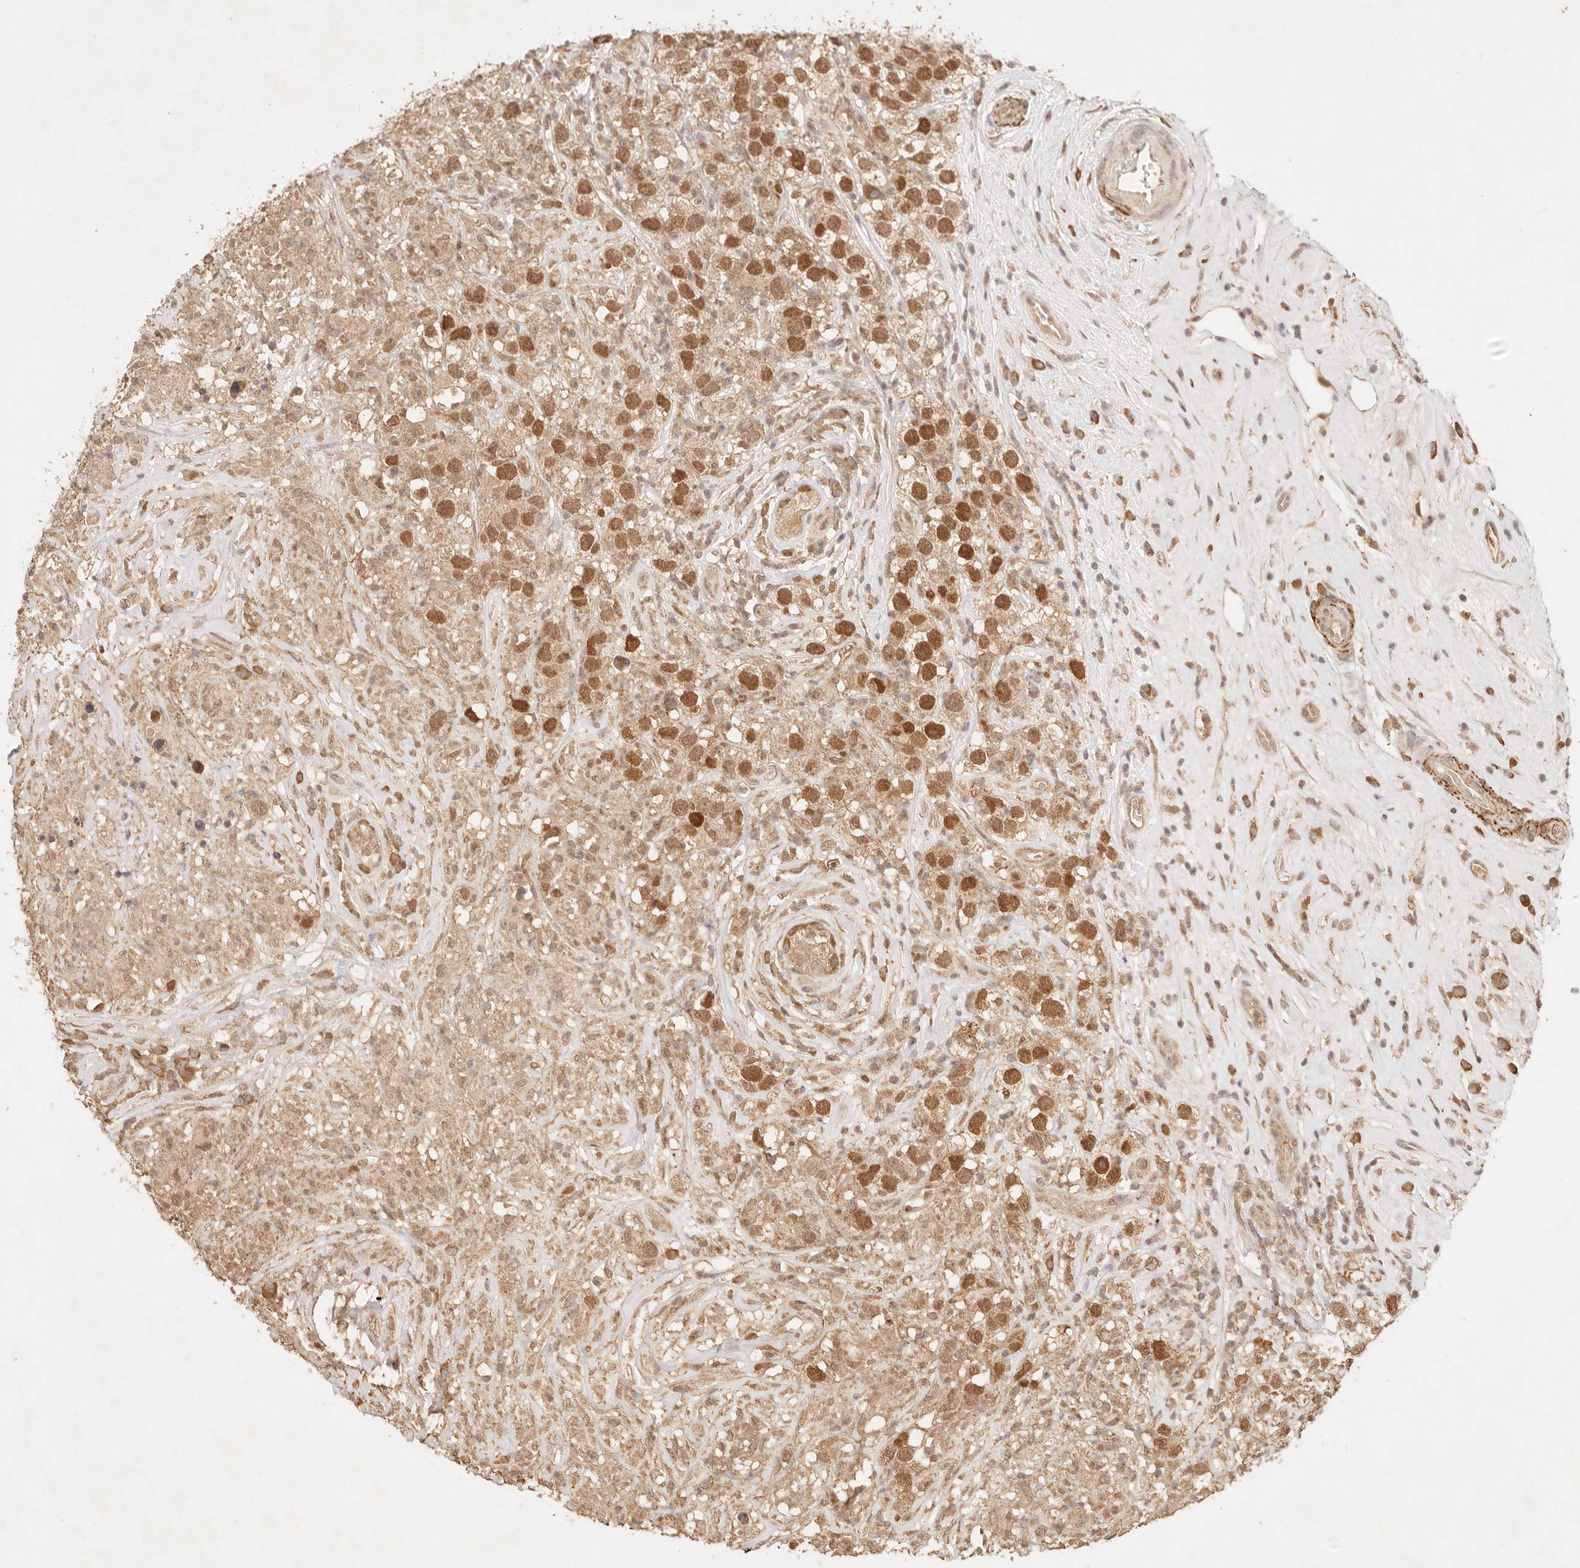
{"staining": {"intensity": "moderate", "quantity": ">75%", "location": "cytoplasmic/membranous,nuclear"}, "tissue": "testis cancer", "cell_type": "Tumor cells", "image_type": "cancer", "snomed": [{"axis": "morphology", "description": "Seminoma, NOS"}, {"axis": "topography", "description": "Testis"}], "caption": "IHC (DAB (3,3'-diaminobenzidine)) staining of human testis cancer (seminoma) exhibits moderate cytoplasmic/membranous and nuclear protein positivity in about >75% of tumor cells.", "gene": "TRIM11", "patient": {"sex": "male", "age": 49}}